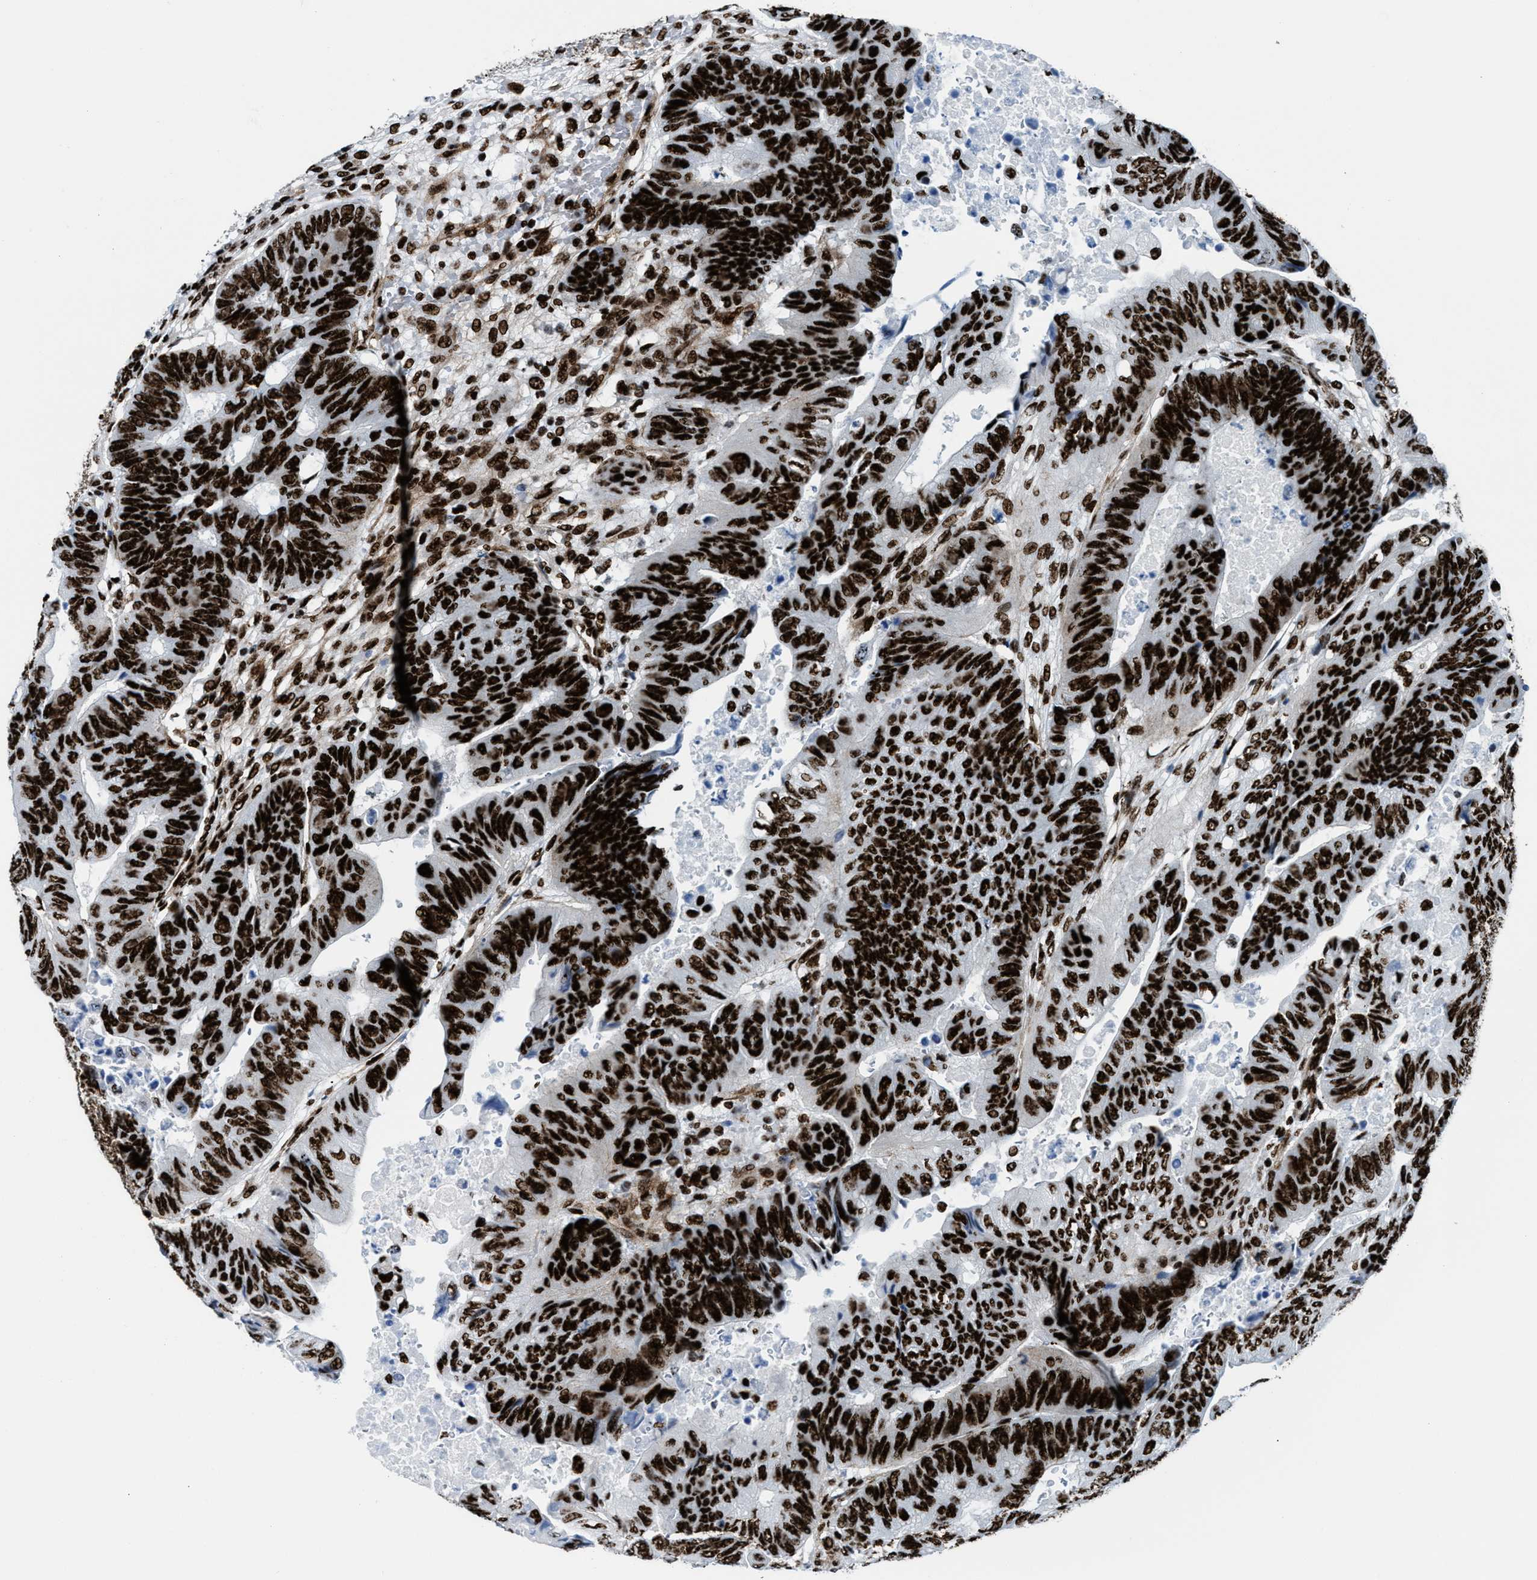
{"staining": {"intensity": "strong", "quantity": ">75%", "location": "nuclear"}, "tissue": "colorectal cancer", "cell_type": "Tumor cells", "image_type": "cancer", "snomed": [{"axis": "morphology", "description": "Normal tissue, NOS"}, {"axis": "morphology", "description": "Adenocarcinoma, NOS"}, {"axis": "topography", "description": "Rectum"}, {"axis": "topography", "description": "Peripheral nerve tissue"}], "caption": "A high-resolution image shows immunohistochemistry staining of adenocarcinoma (colorectal), which shows strong nuclear staining in approximately >75% of tumor cells.", "gene": "NONO", "patient": {"sex": "male", "age": 92}}